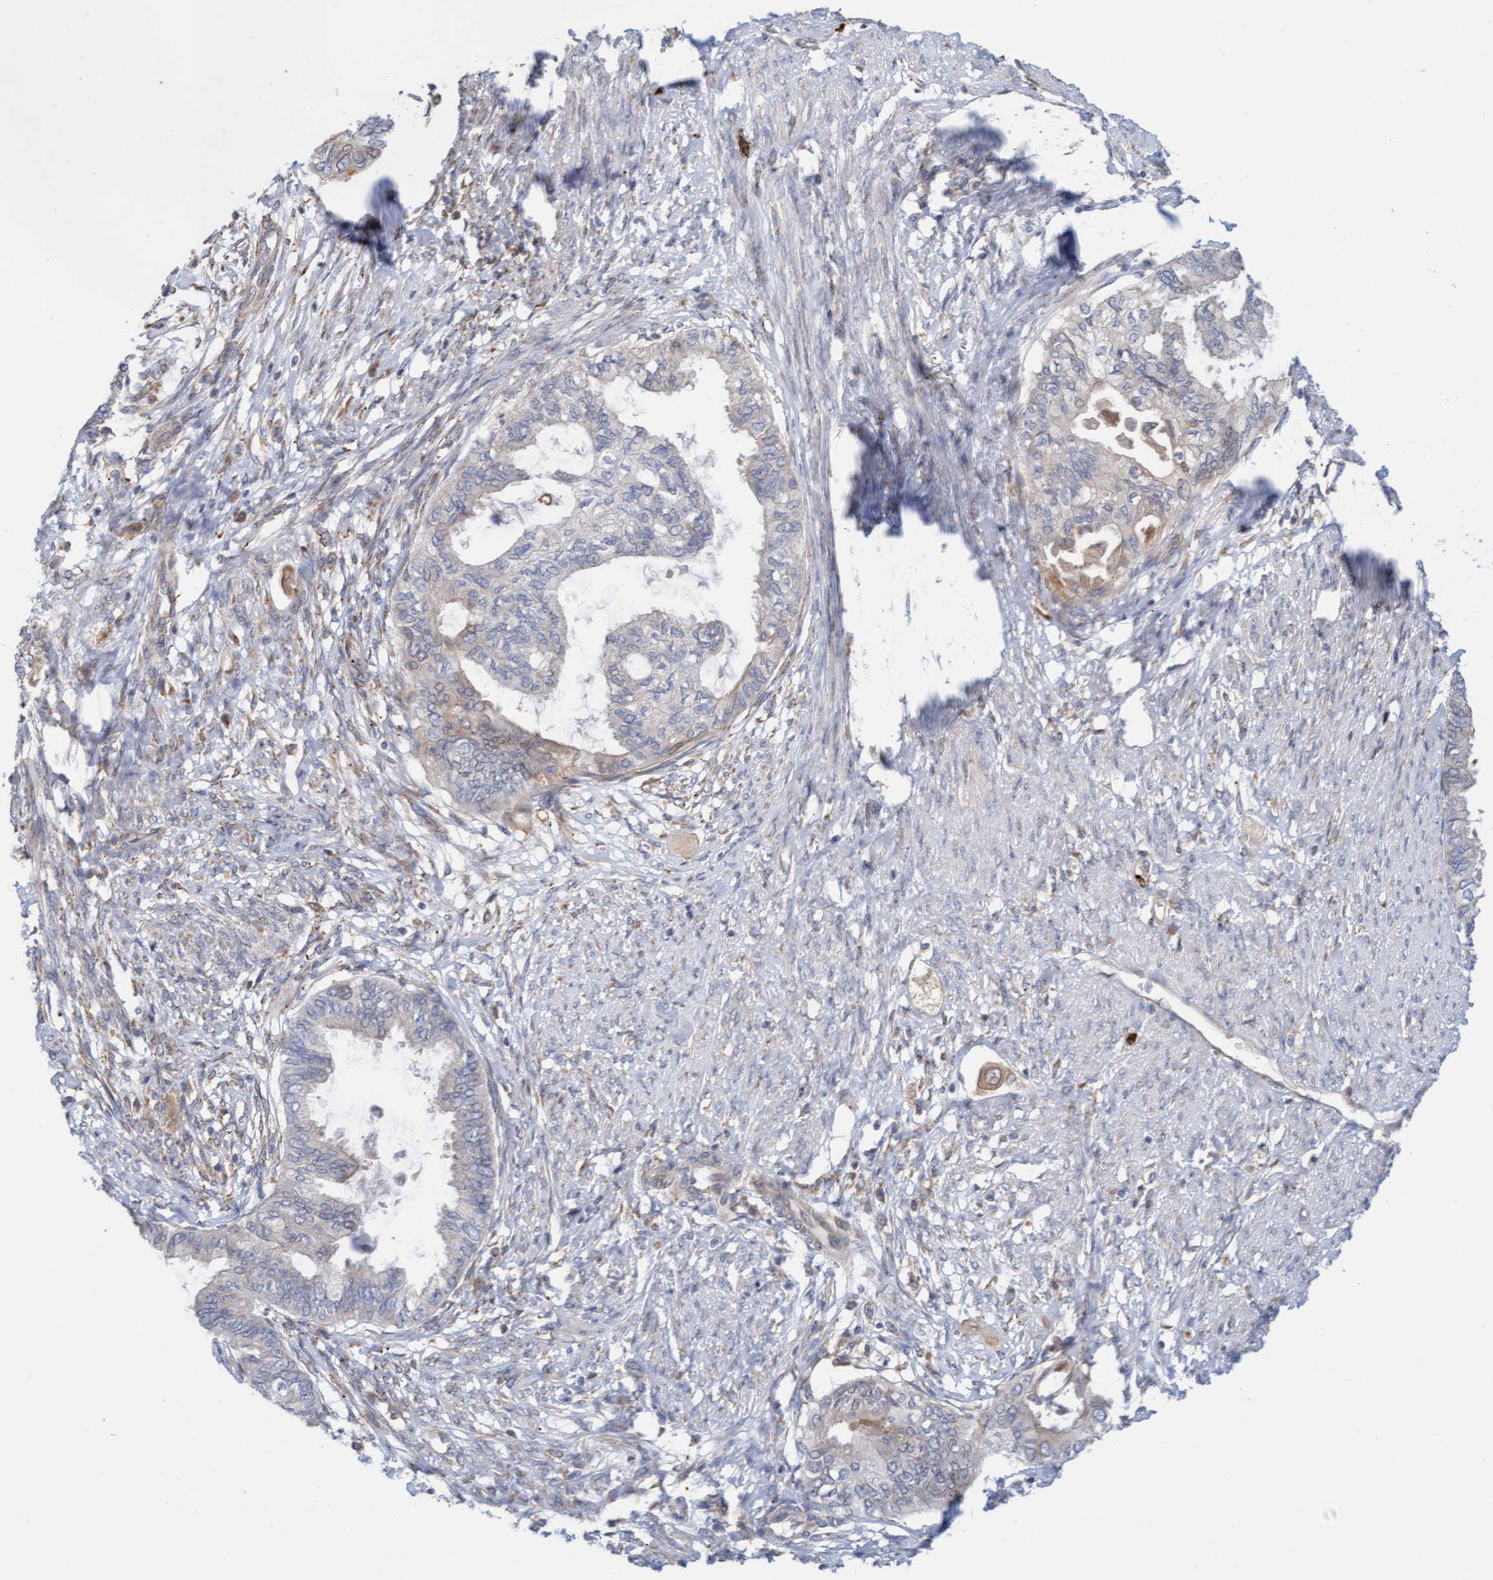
{"staining": {"intensity": "negative", "quantity": "none", "location": "none"}, "tissue": "cervical cancer", "cell_type": "Tumor cells", "image_type": "cancer", "snomed": [{"axis": "morphology", "description": "Normal tissue, NOS"}, {"axis": "morphology", "description": "Adenocarcinoma, NOS"}, {"axis": "topography", "description": "Cervix"}, {"axis": "topography", "description": "Endometrium"}], "caption": "Immunohistochemistry image of cervical adenocarcinoma stained for a protein (brown), which shows no staining in tumor cells.", "gene": "MMP8", "patient": {"sex": "female", "age": 86}}